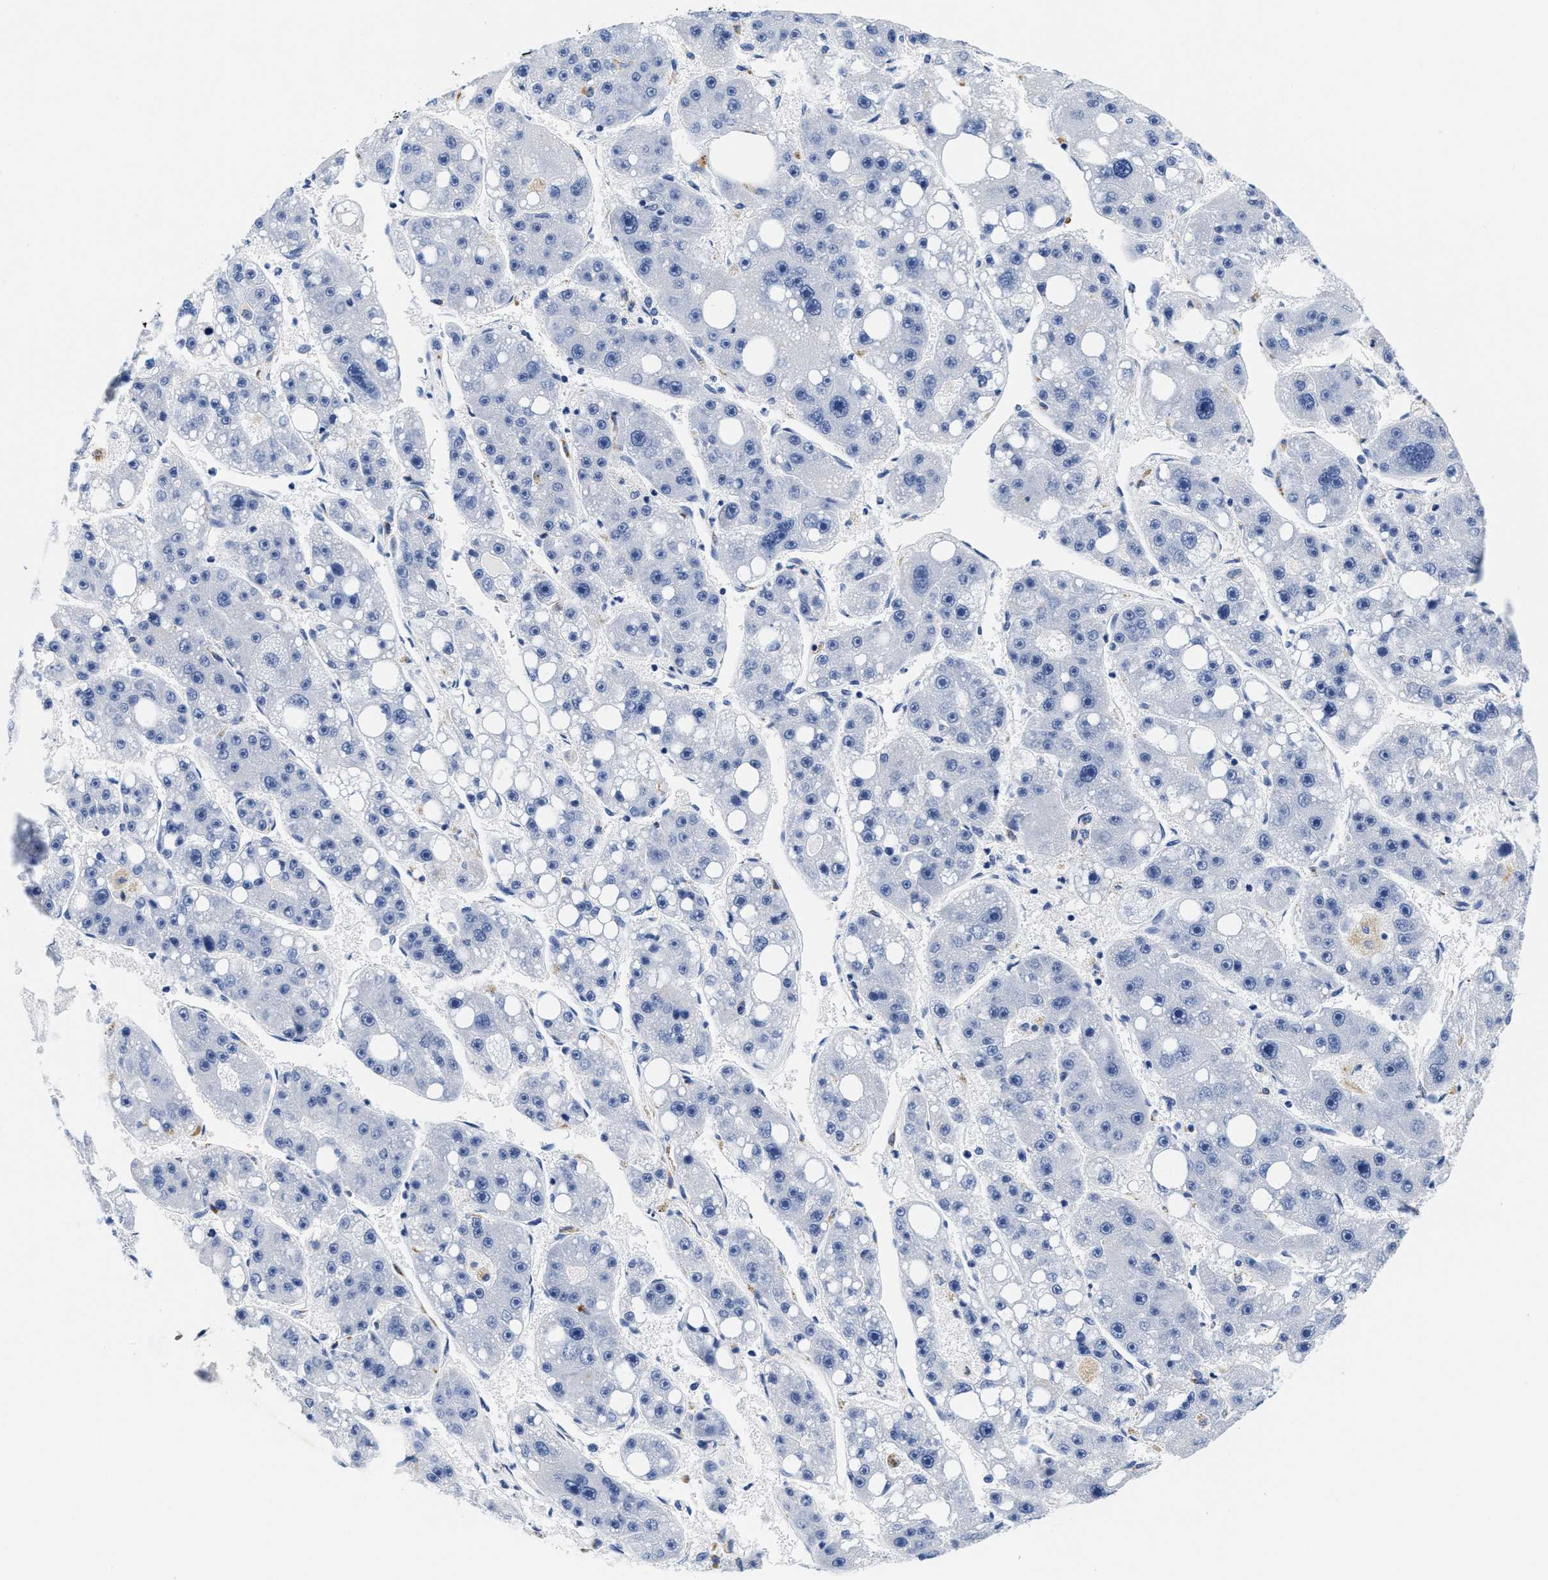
{"staining": {"intensity": "negative", "quantity": "none", "location": "none"}, "tissue": "liver cancer", "cell_type": "Tumor cells", "image_type": "cancer", "snomed": [{"axis": "morphology", "description": "Carcinoma, Hepatocellular, NOS"}, {"axis": "topography", "description": "Liver"}], "caption": "An immunohistochemistry (IHC) image of hepatocellular carcinoma (liver) is shown. There is no staining in tumor cells of hepatocellular carcinoma (liver).", "gene": "TTC3", "patient": {"sex": "female", "age": 61}}